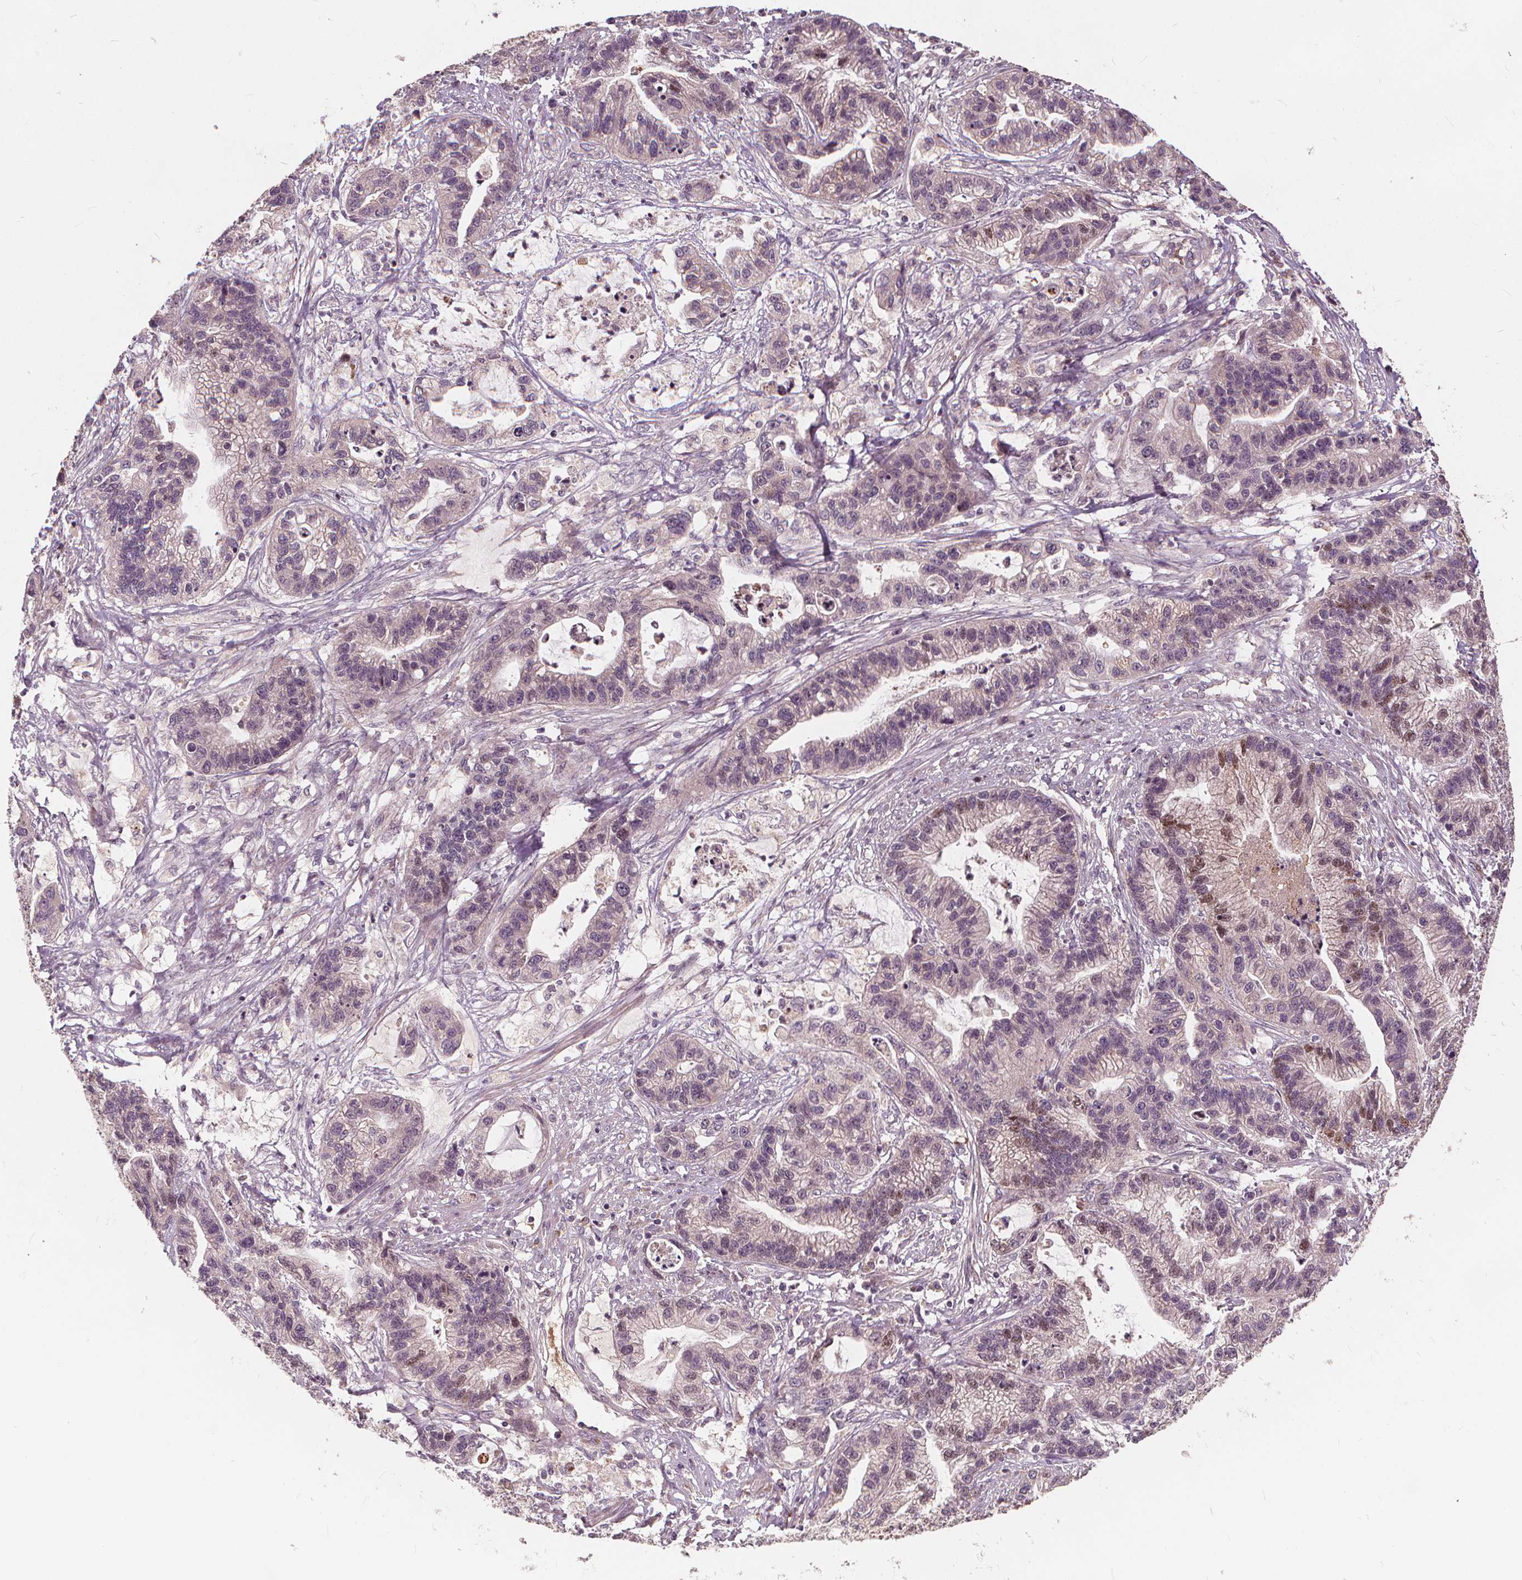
{"staining": {"intensity": "negative", "quantity": "none", "location": "none"}, "tissue": "stomach cancer", "cell_type": "Tumor cells", "image_type": "cancer", "snomed": [{"axis": "morphology", "description": "Adenocarcinoma, NOS"}, {"axis": "topography", "description": "Stomach"}], "caption": "Adenocarcinoma (stomach) was stained to show a protein in brown. There is no significant expression in tumor cells.", "gene": "IPO13", "patient": {"sex": "male", "age": 83}}